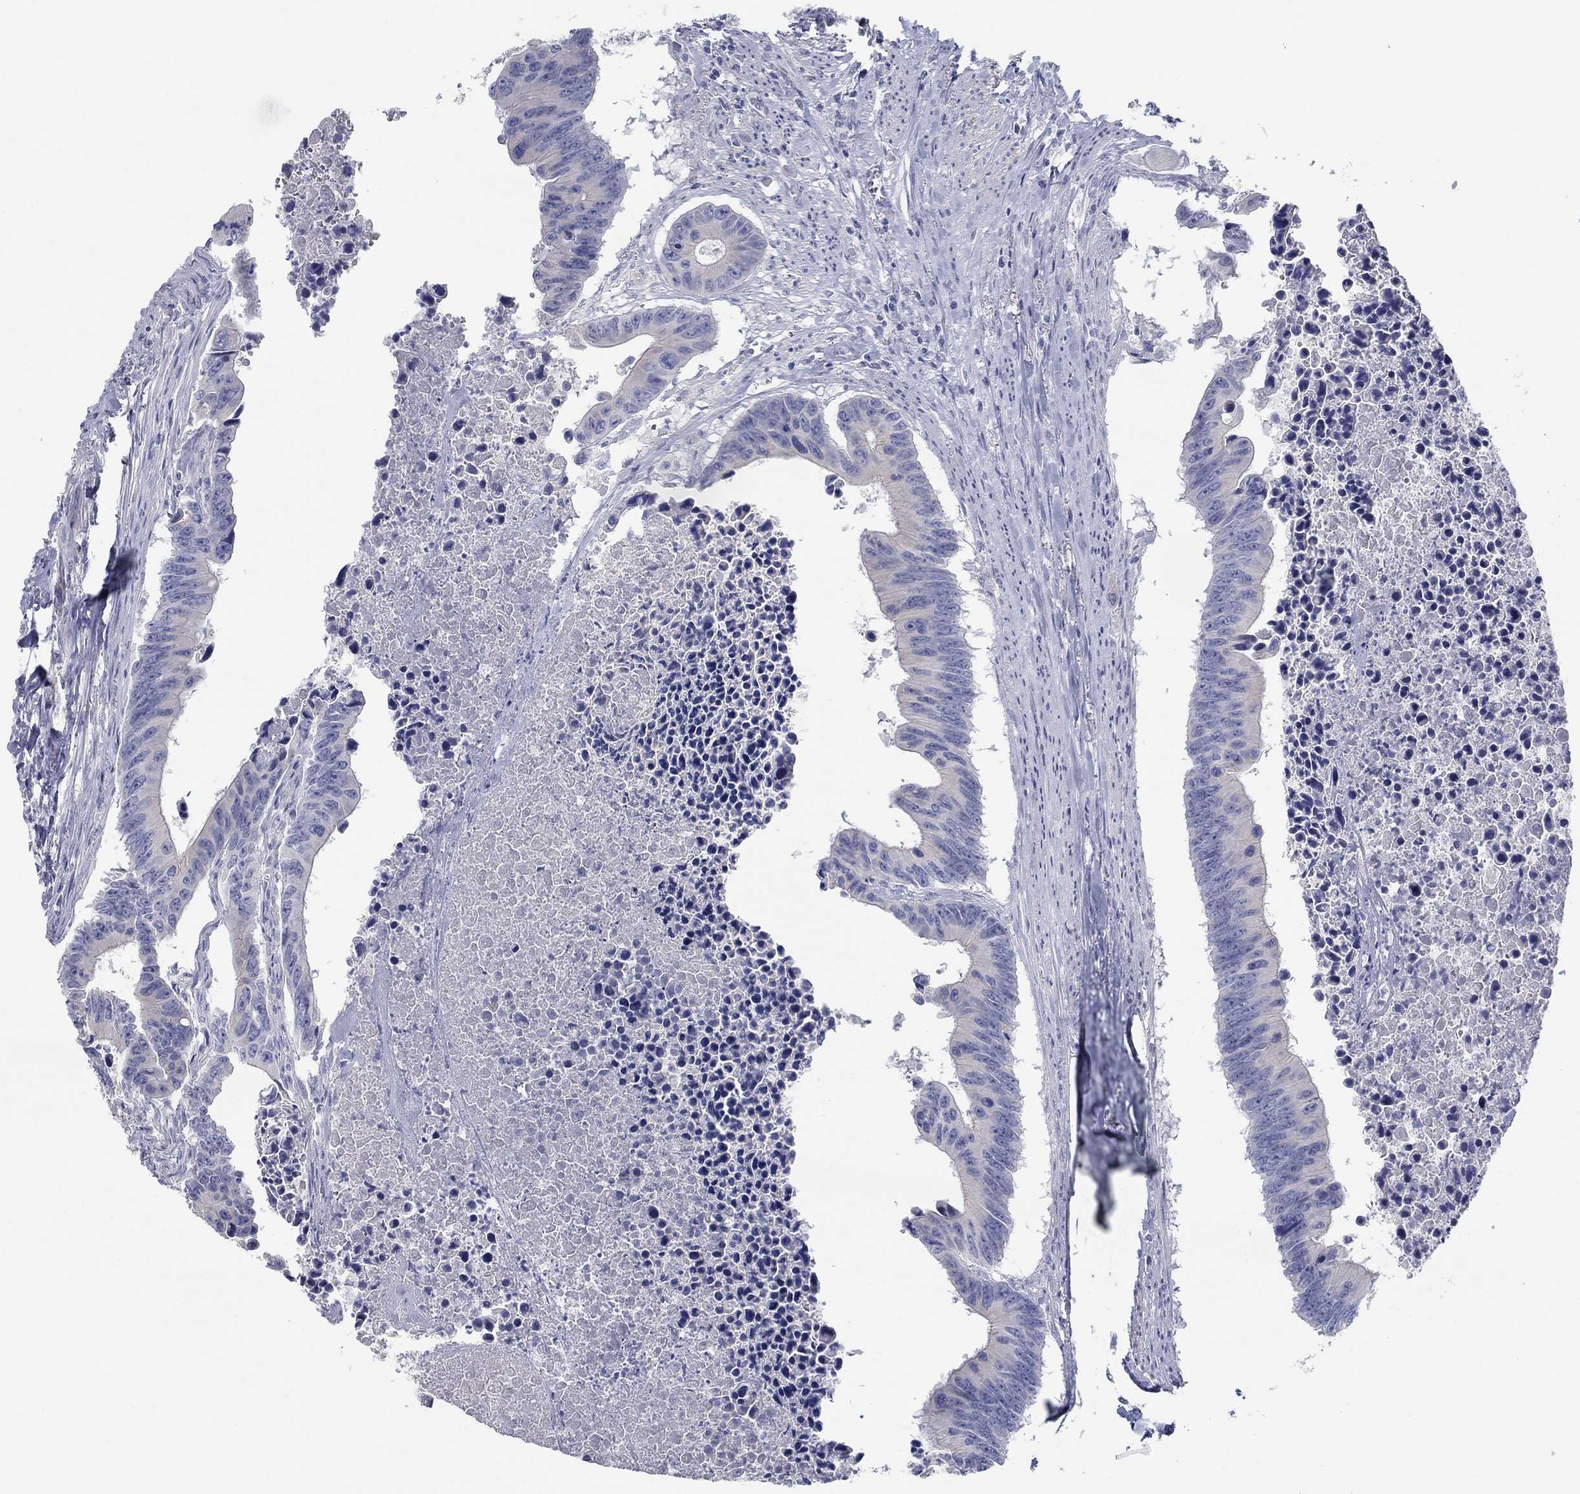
{"staining": {"intensity": "negative", "quantity": "none", "location": "none"}, "tissue": "colorectal cancer", "cell_type": "Tumor cells", "image_type": "cancer", "snomed": [{"axis": "morphology", "description": "Adenocarcinoma, NOS"}, {"axis": "topography", "description": "Colon"}], "caption": "This is an immunohistochemistry (IHC) image of adenocarcinoma (colorectal). There is no positivity in tumor cells.", "gene": "APOC3", "patient": {"sex": "female", "age": 87}}